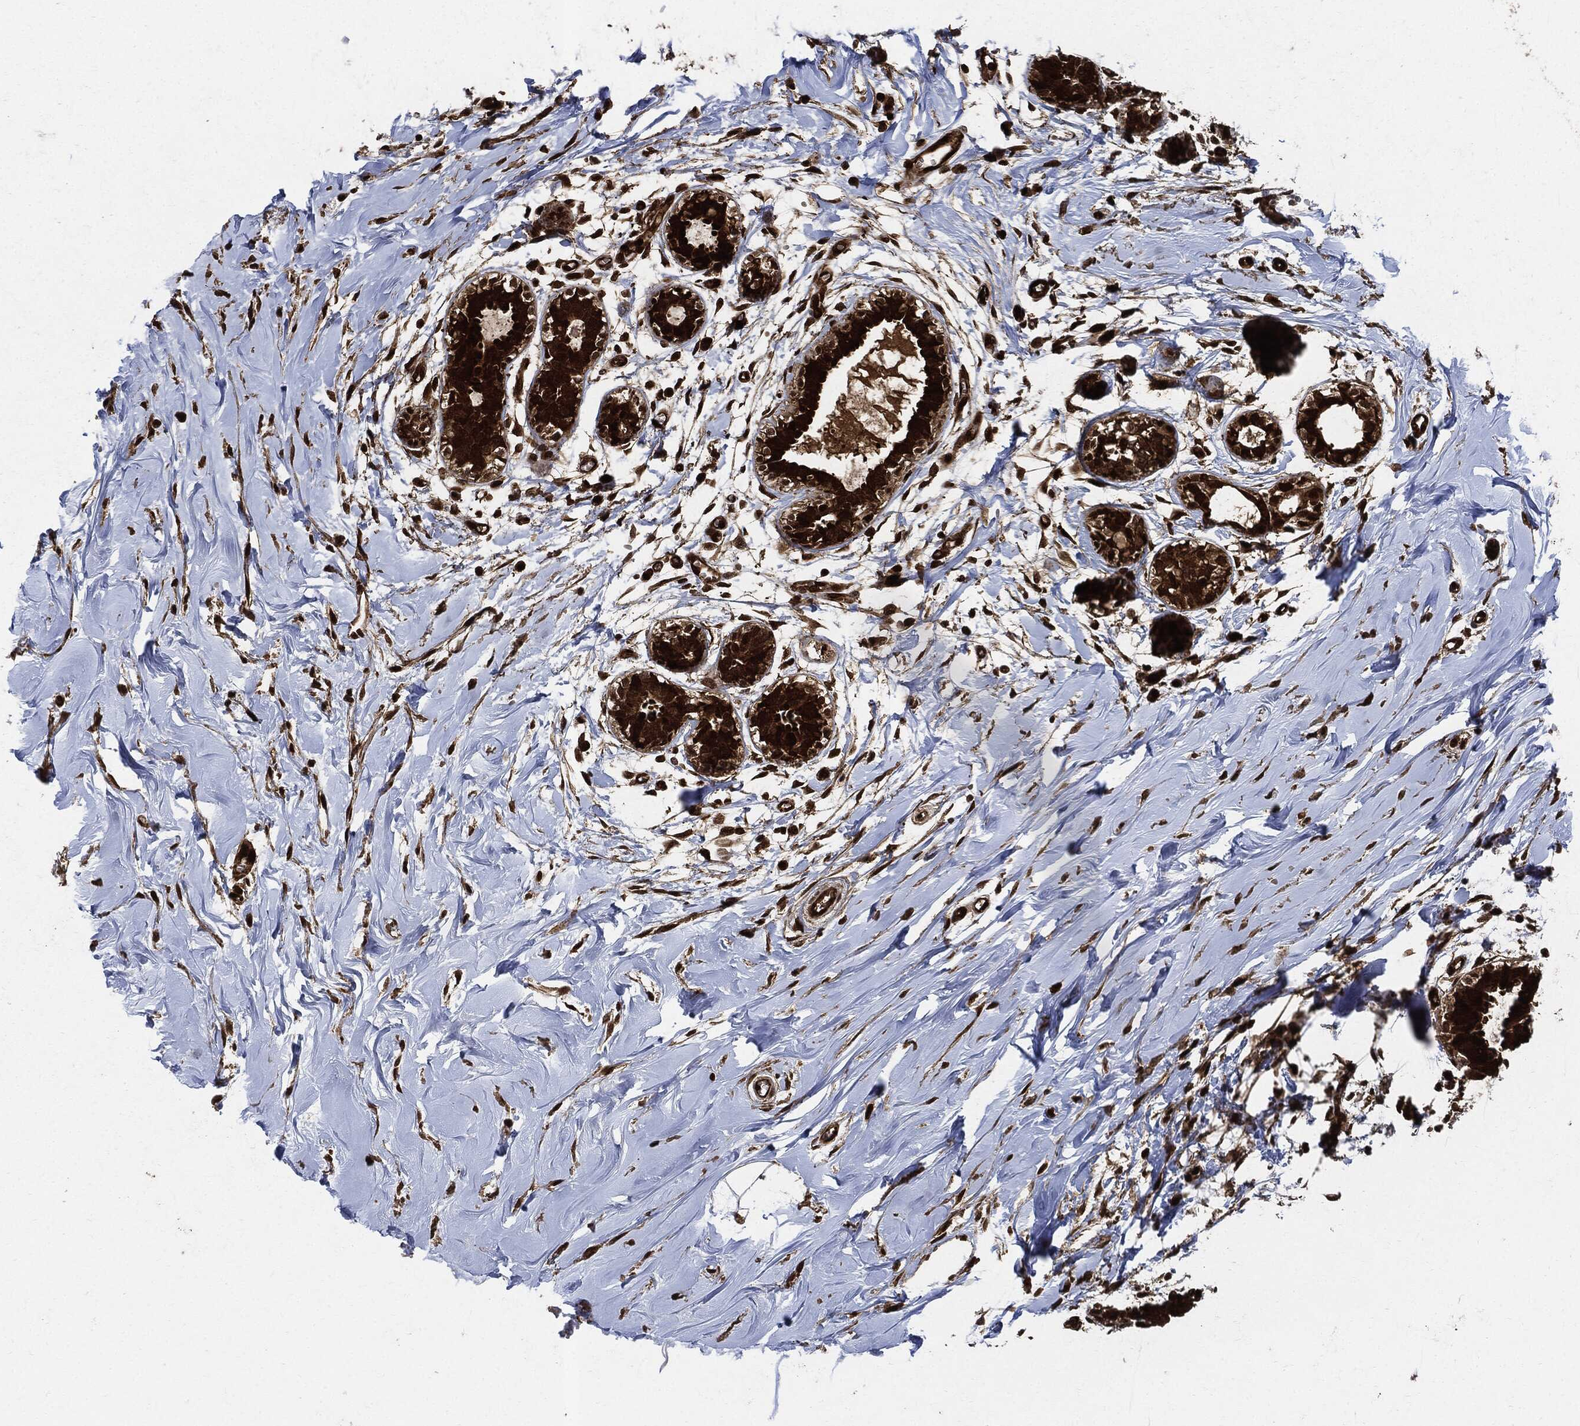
{"staining": {"intensity": "strong", "quantity": ">75%", "location": "cytoplasmic/membranous"}, "tissue": "soft tissue", "cell_type": "Fibroblasts", "image_type": "normal", "snomed": [{"axis": "morphology", "description": "Normal tissue, NOS"}, {"axis": "topography", "description": "Breast"}], "caption": "This micrograph displays unremarkable soft tissue stained with immunohistochemistry to label a protein in brown. The cytoplasmic/membranous of fibroblasts show strong positivity for the protein. Nuclei are counter-stained blue.", "gene": "YWHAB", "patient": {"sex": "female", "age": 49}}